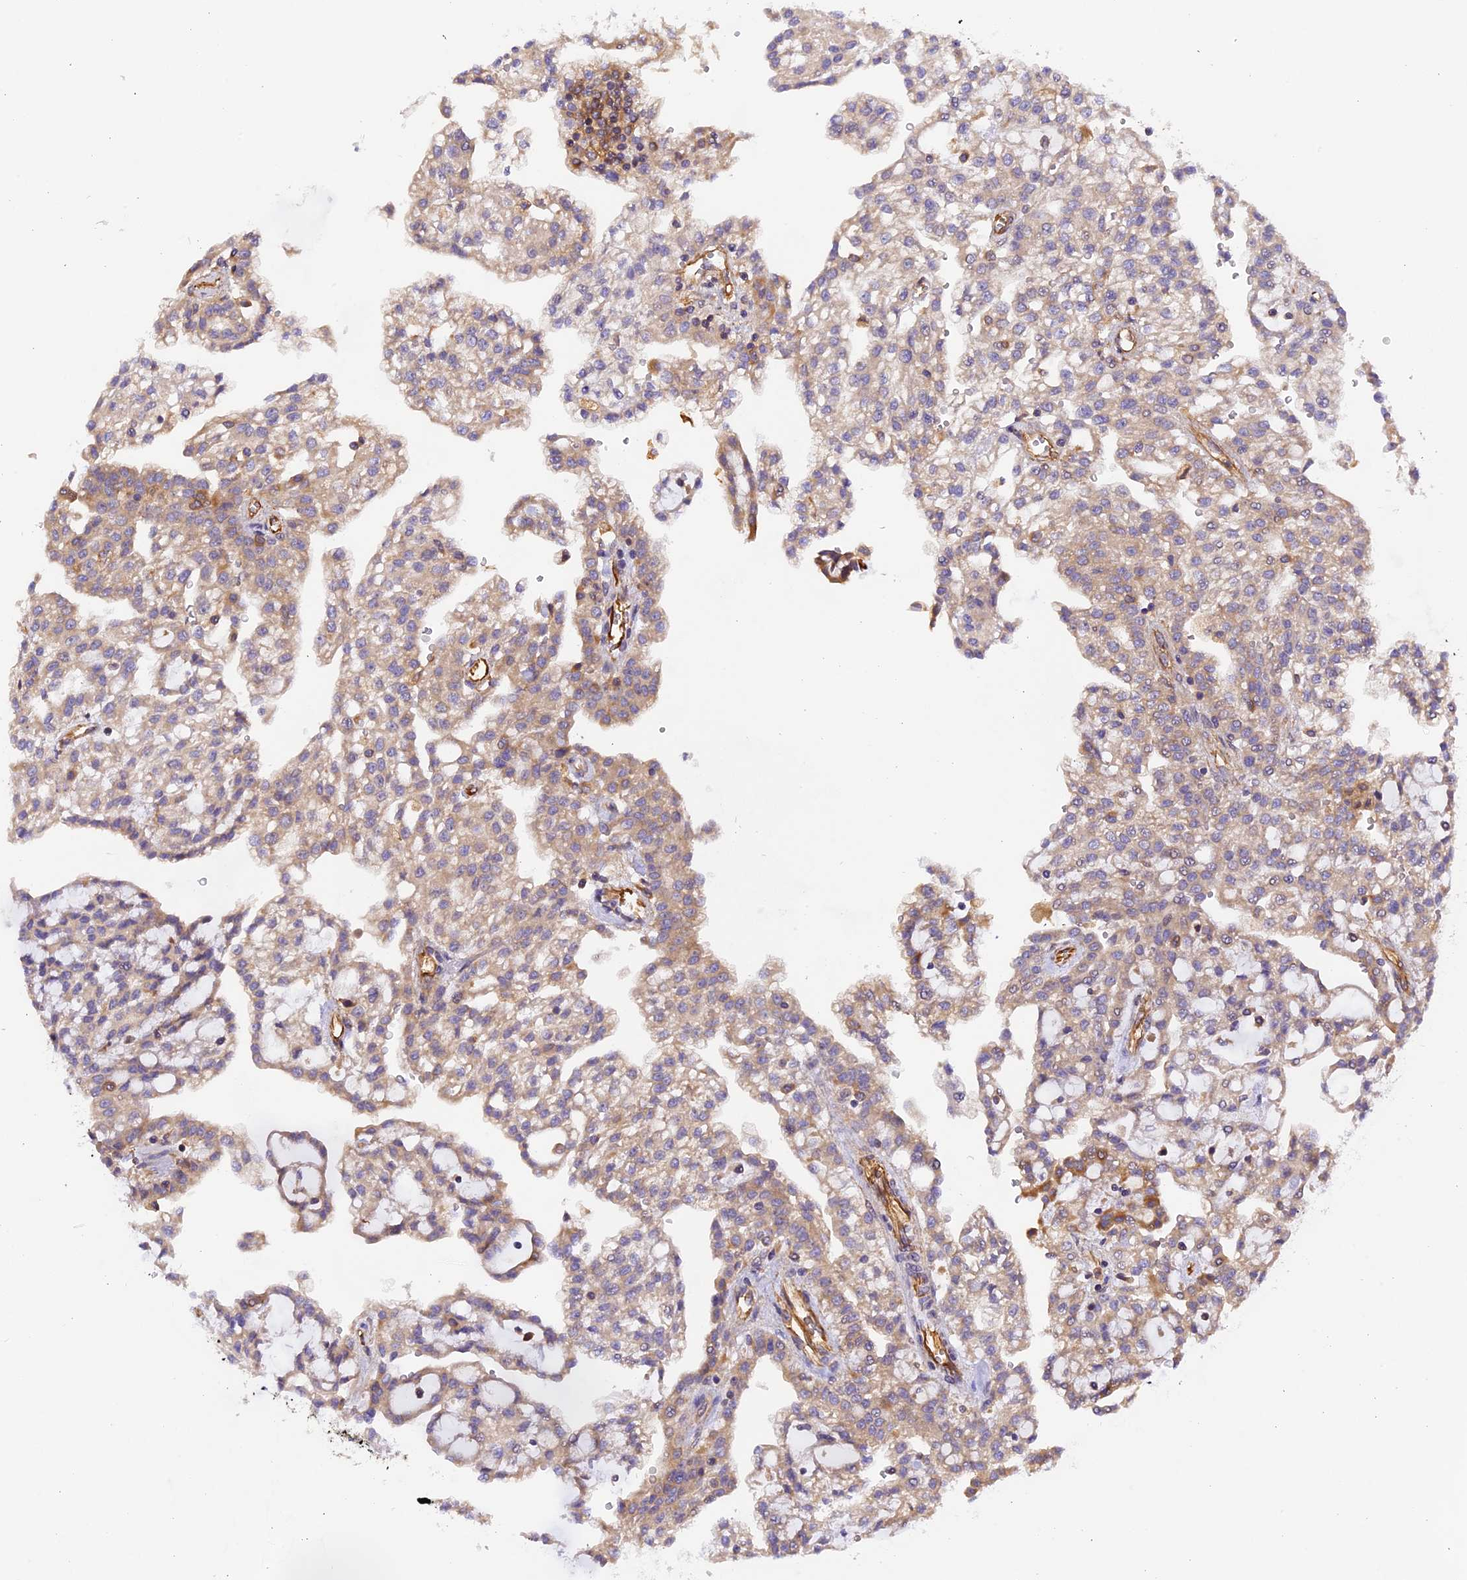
{"staining": {"intensity": "weak", "quantity": "<25%", "location": "cytoplasmic/membranous"}, "tissue": "renal cancer", "cell_type": "Tumor cells", "image_type": "cancer", "snomed": [{"axis": "morphology", "description": "Adenocarcinoma, NOS"}, {"axis": "topography", "description": "Kidney"}], "caption": "There is no significant staining in tumor cells of renal cancer (adenocarcinoma). (DAB (3,3'-diaminobenzidine) IHC with hematoxylin counter stain).", "gene": "C5orf22", "patient": {"sex": "male", "age": 63}}